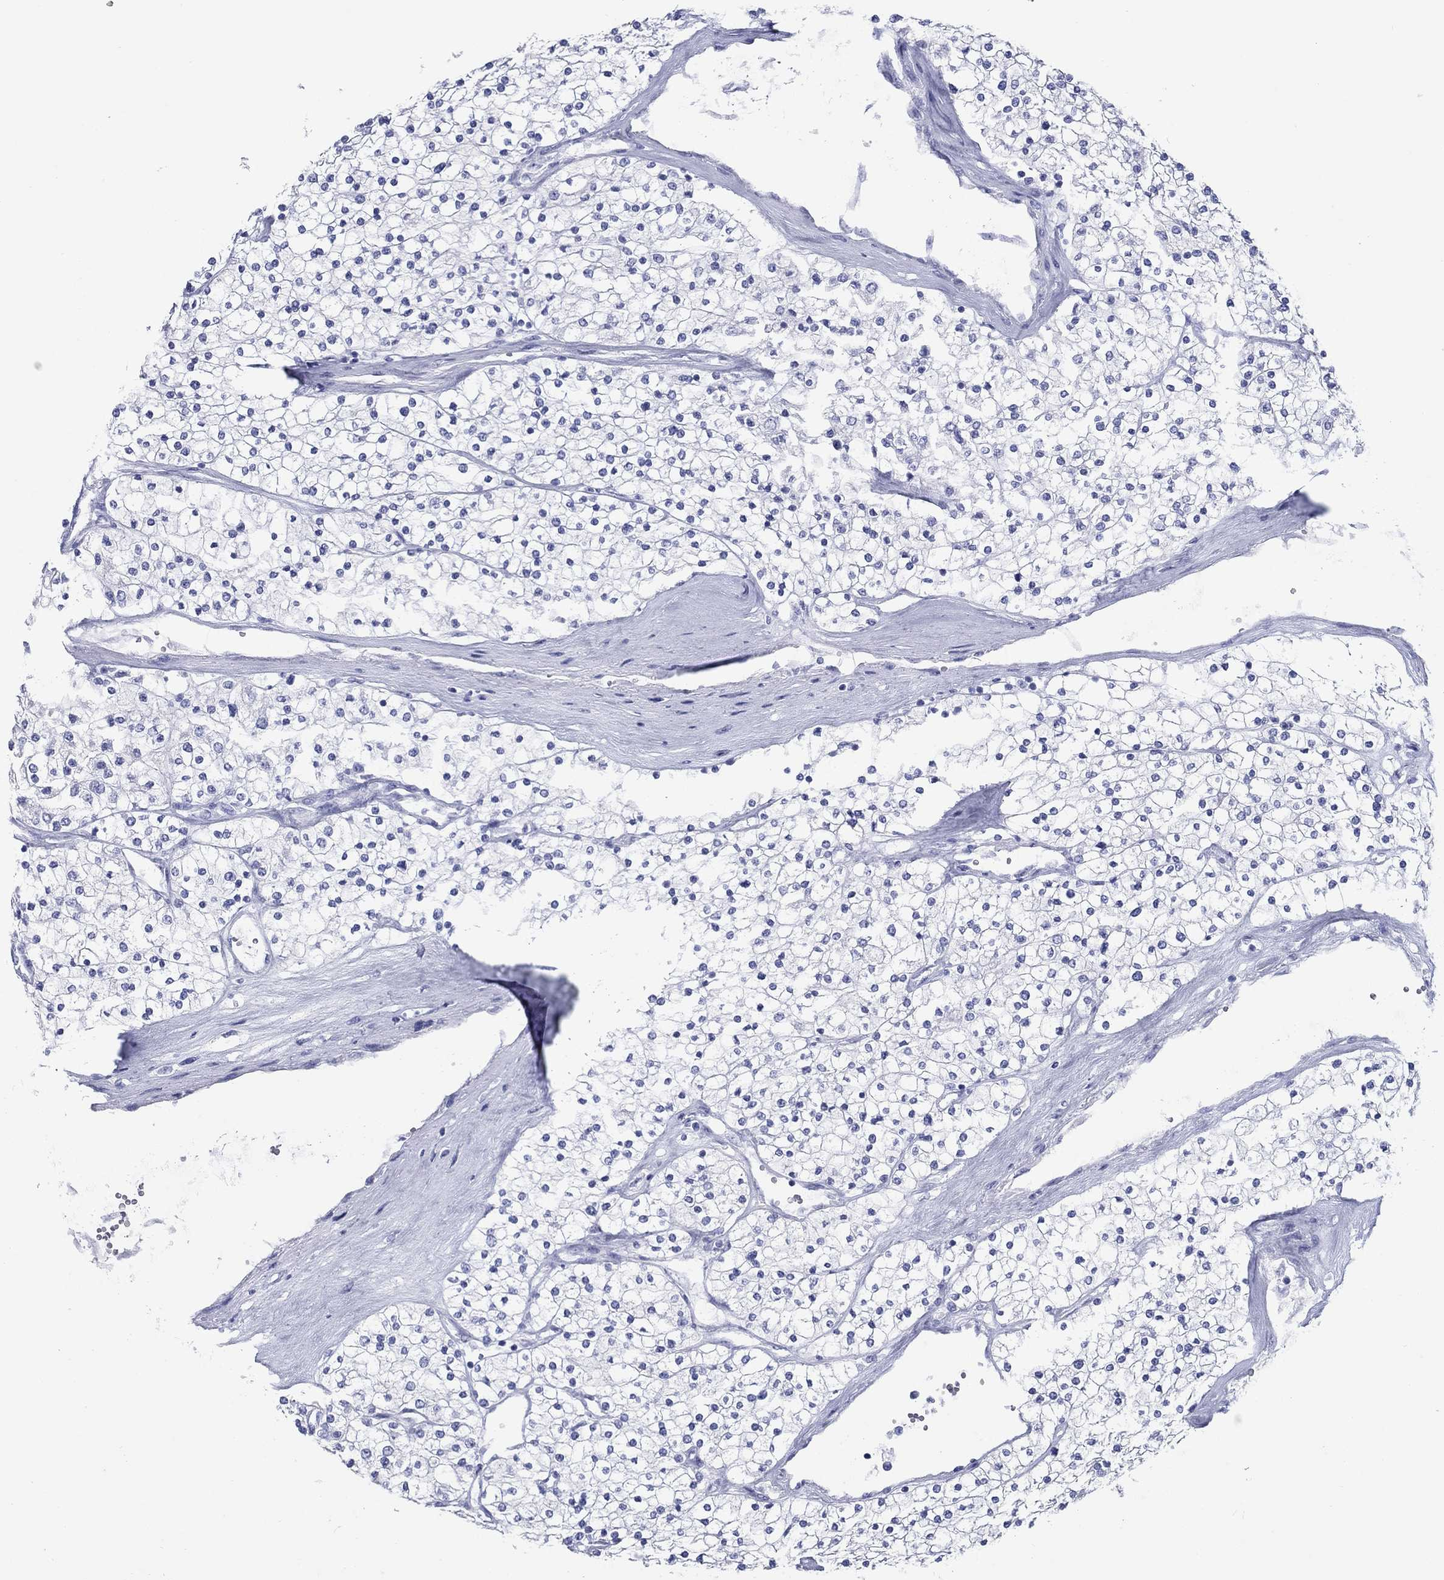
{"staining": {"intensity": "negative", "quantity": "none", "location": "none"}, "tissue": "renal cancer", "cell_type": "Tumor cells", "image_type": "cancer", "snomed": [{"axis": "morphology", "description": "Adenocarcinoma, NOS"}, {"axis": "topography", "description": "Kidney"}], "caption": "DAB (3,3'-diaminobenzidine) immunohistochemical staining of human adenocarcinoma (renal) shows no significant staining in tumor cells. (Immunohistochemistry, brightfield microscopy, high magnification).", "gene": "ATP4A", "patient": {"sex": "male", "age": 80}}